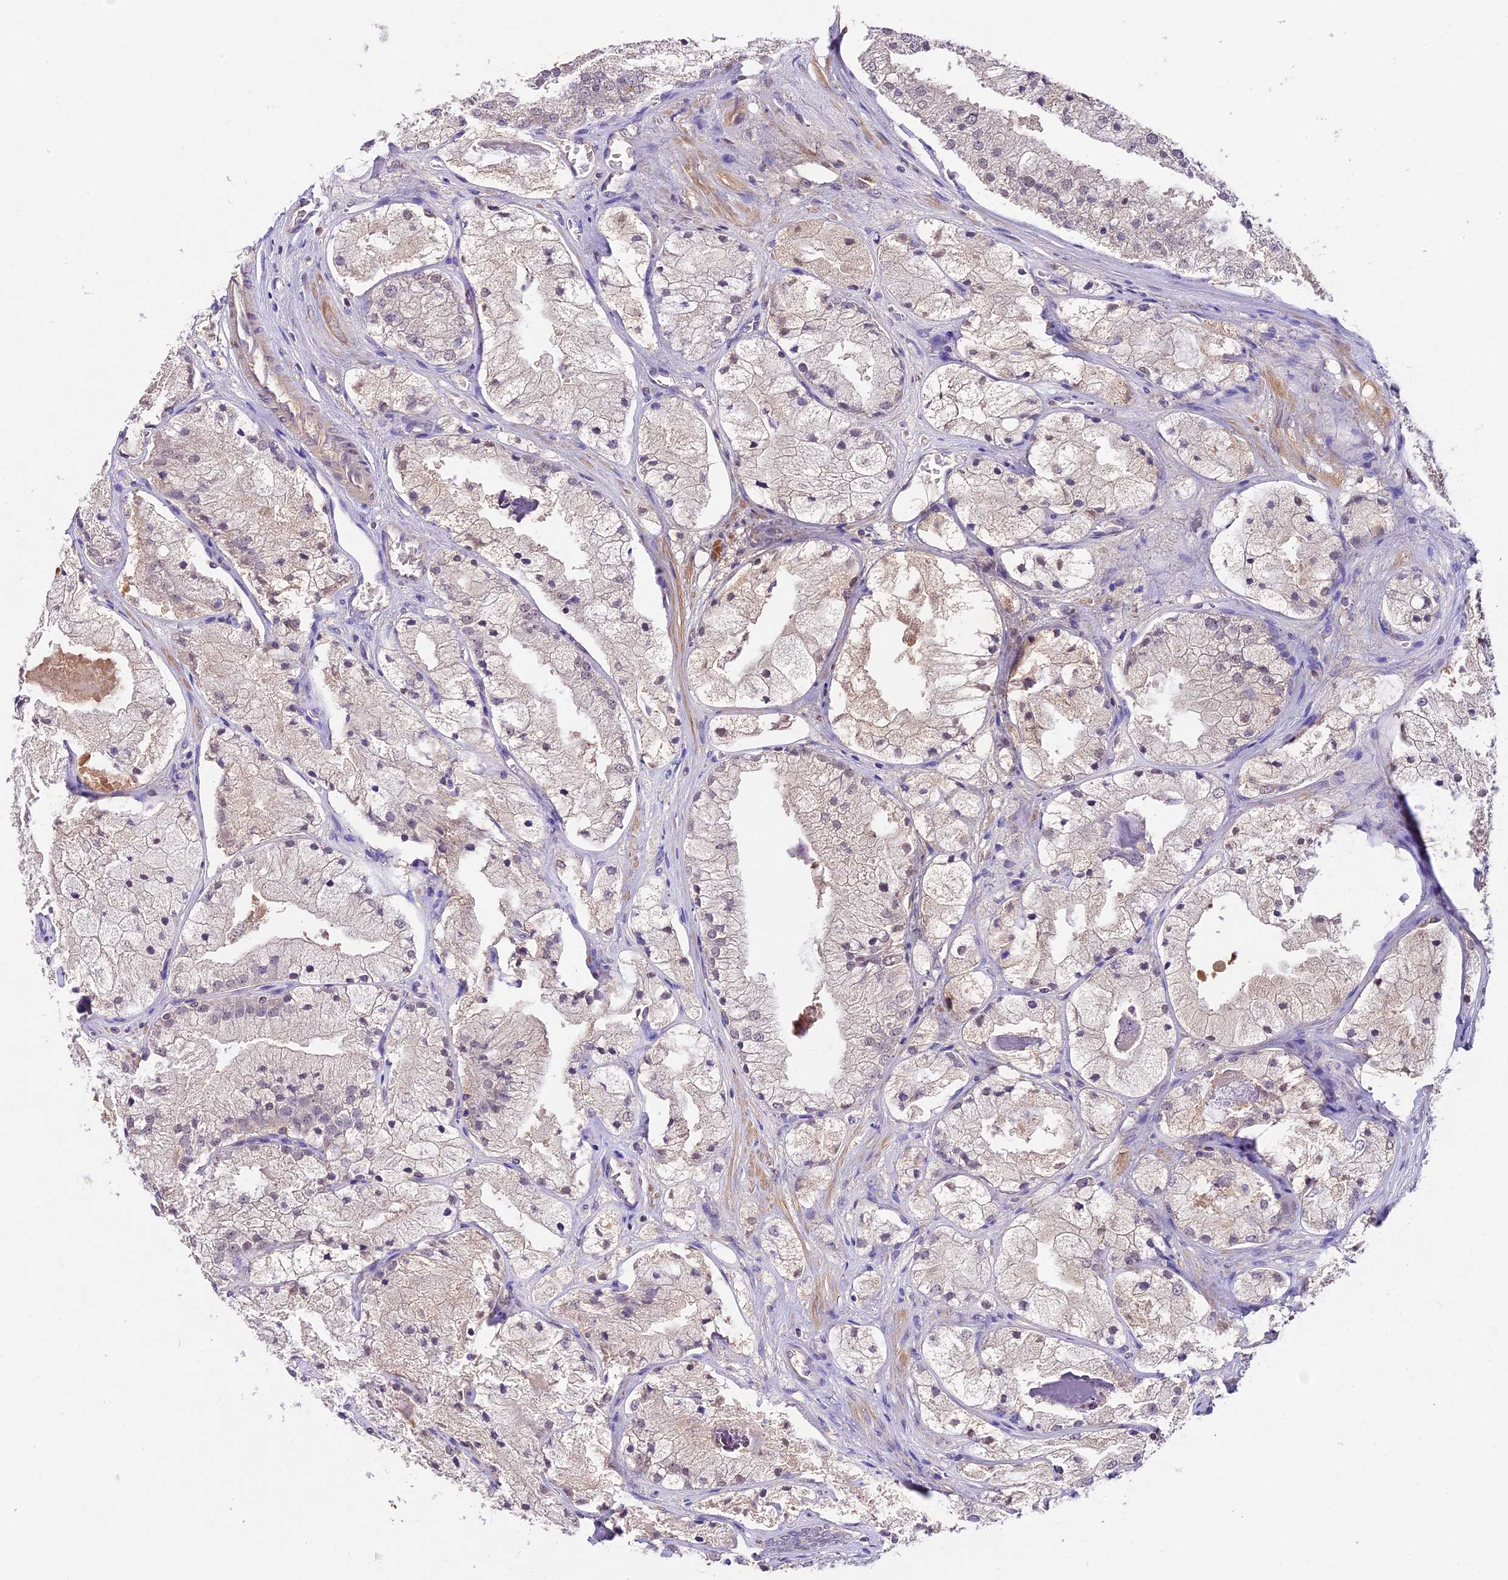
{"staining": {"intensity": "negative", "quantity": "none", "location": "none"}, "tissue": "prostate cancer", "cell_type": "Tumor cells", "image_type": "cancer", "snomed": [{"axis": "morphology", "description": "Adenocarcinoma, High grade"}, {"axis": "topography", "description": "Prostate"}], "caption": "IHC histopathology image of neoplastic tissue: human high-grade adenocarcinoma (prostate) stained with DAB reveals no significant protein positivity in tumor cells.", "gene": "ATP10A", "patient": {"sex": "male", "age": 50}}